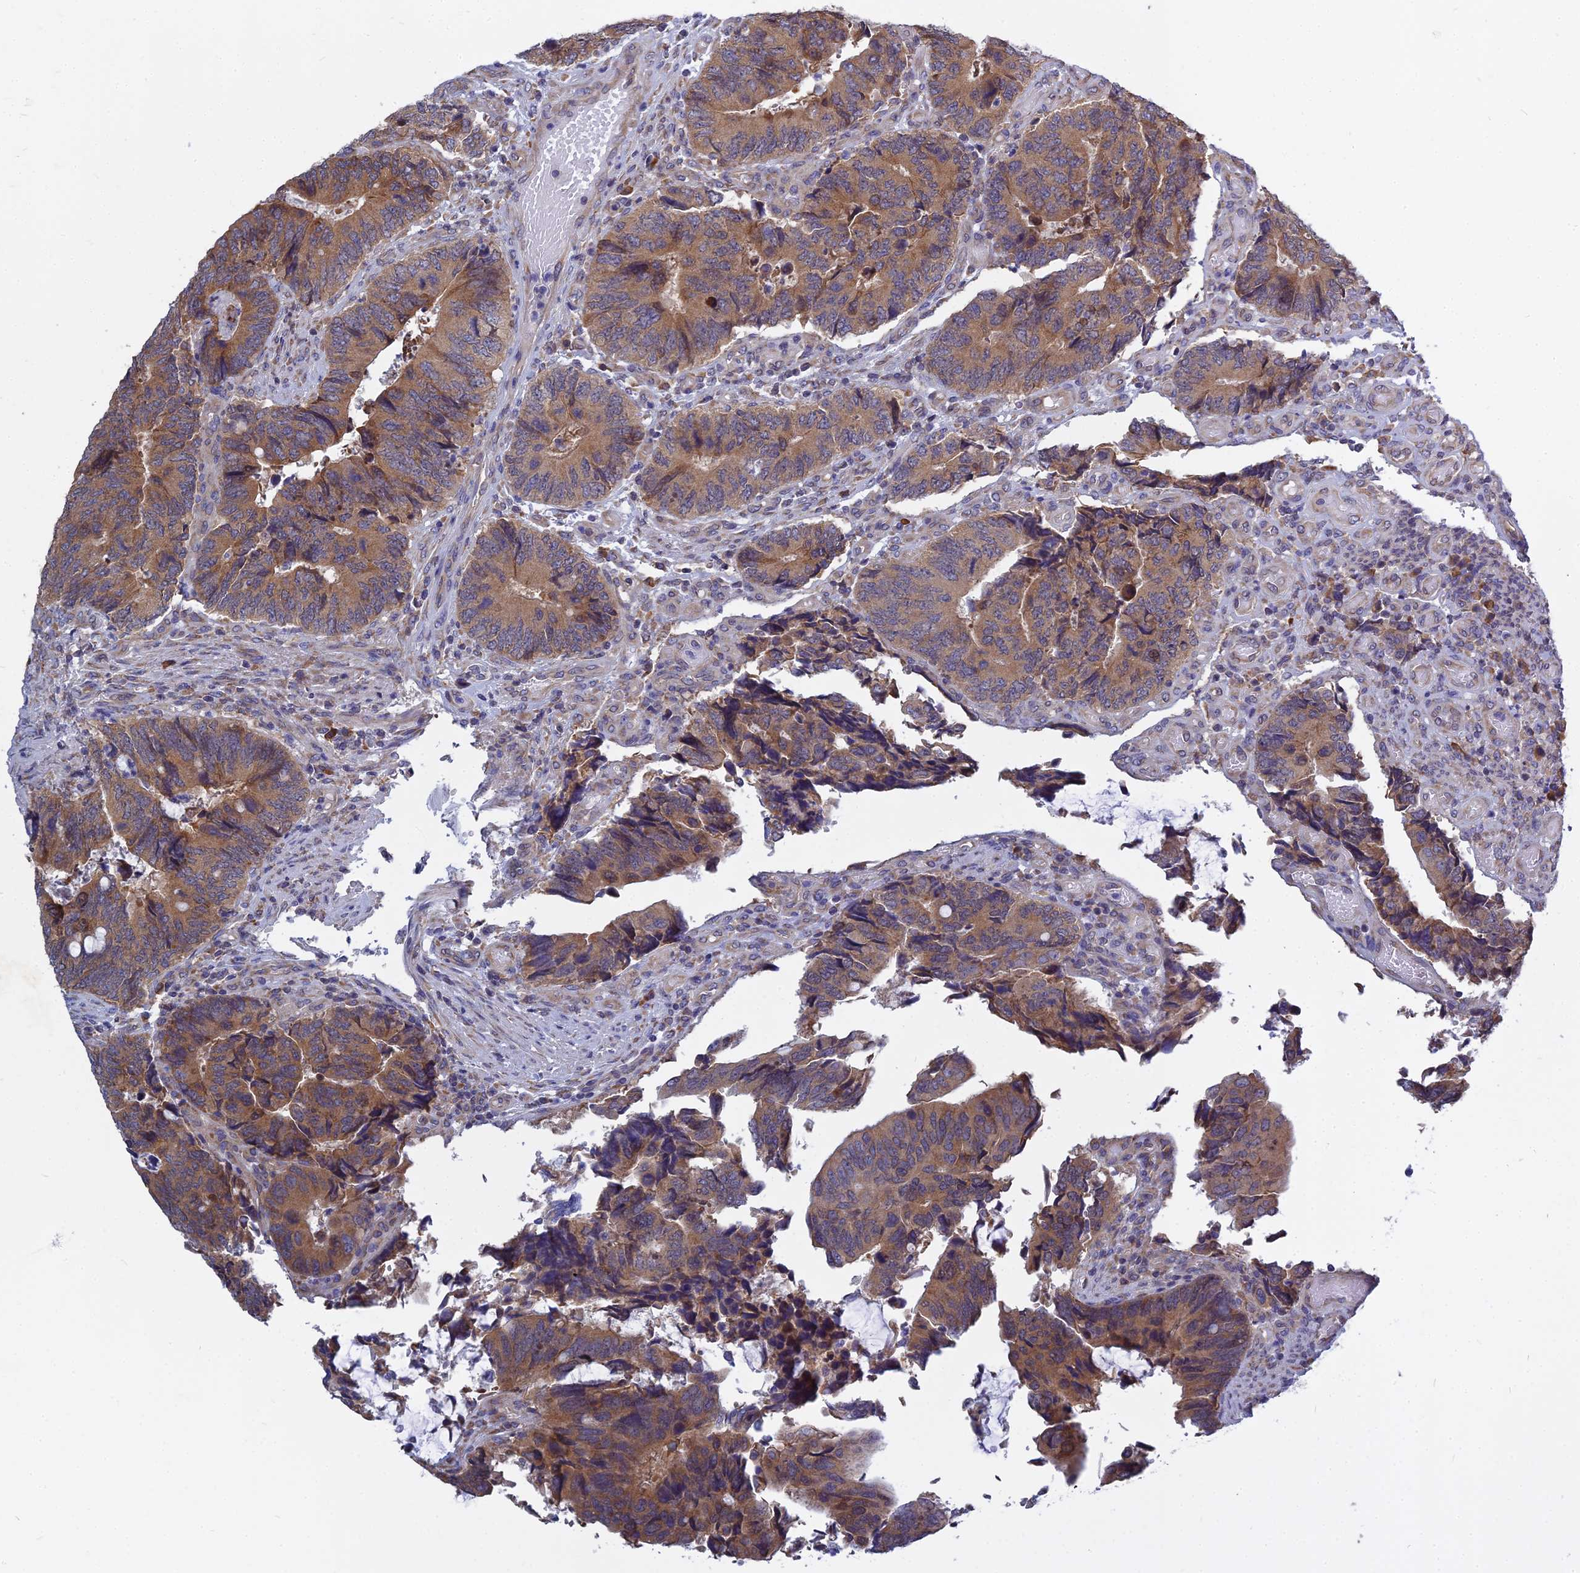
{"staining": {"intensity": "moderate", "quantity": ">75%", "location": "cytoplasmic/membranous"}, "tissue": "colorectal cancer", "cell_type": "Tumor cells", "image_type": "cancer", "snomed": [{"axis": "morphology", "description": "Adenocarcinoma, NOS"}, {"axis": "topography", "description": "Colon"}], "caption": "The histopathology image shows a brown stain indicating the presence of a protein in the cytoplasmic/membranous of tumor cells in colorectal adenocarcinoma.", "gene": "KIAA1143", "patient": {"sex": "male", "age": 87}}